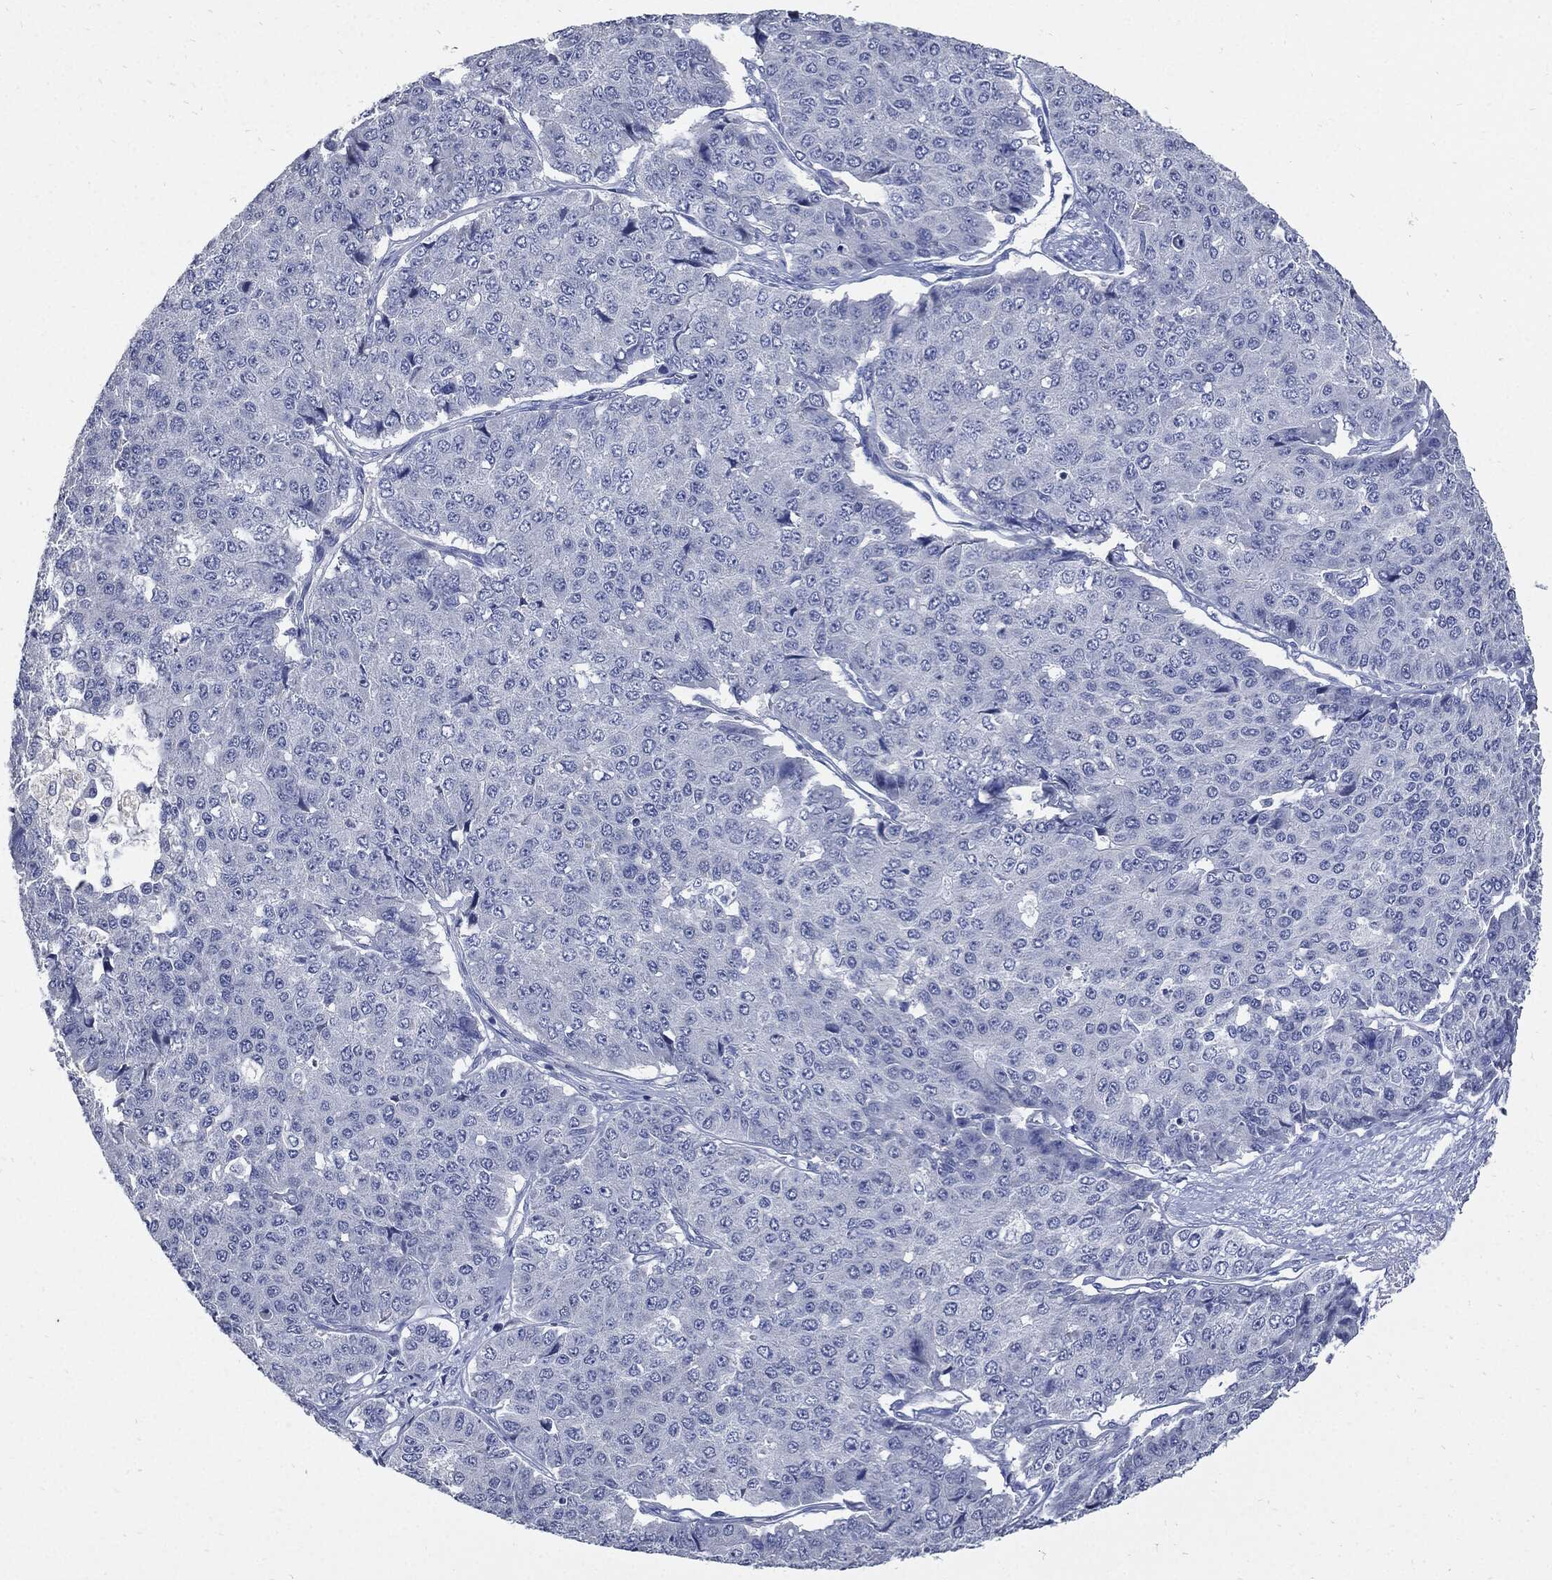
{"staining": {"intensity": "negative", "quantity": "none", "location": "none"}, "tissue": "pancreatic cancer", "cell_type": "Tumor cells", "image_type": "cancer", "snomed": [{"axis": "morphology", "description": "Normal tissue, NOS"}, {"axis": "morphology", "description": "Adenocarcinoma, NOS"}, {"axis": "topography", "description": "Pancreas"}, {"axis": "topography", "description": "Duodenum"}], "caption": "This is an immunohistochemistry (IHC) histopathology image of human pancreatic cancer (adenocarcinoma). There is no positivity in tumor cells.", "gene": "CPE", "patient": {"sex": "male", "age": 50}}